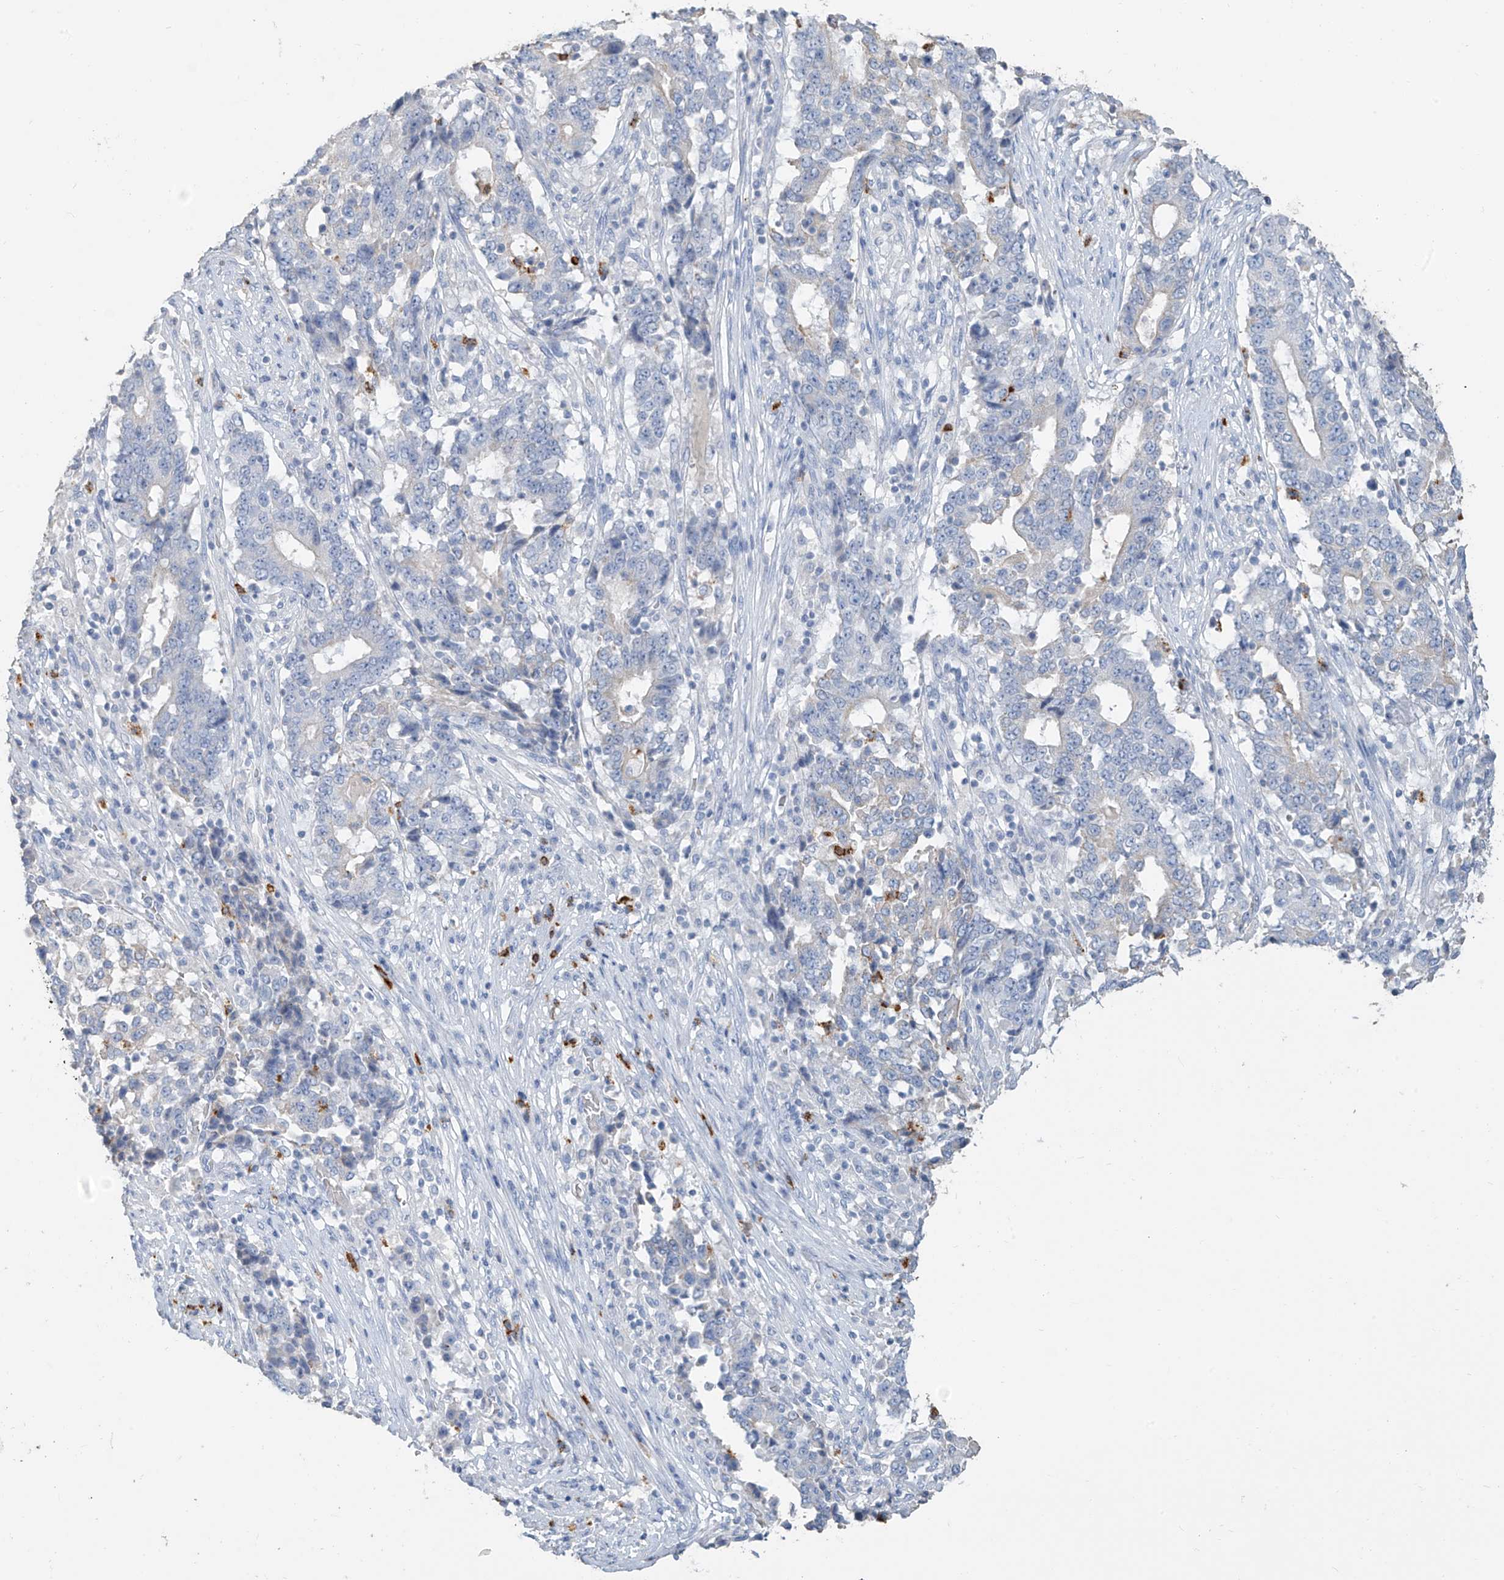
{"staining": {"intensity": "negative", "quantity": "none", "location": "none"}, "tissue": "stomach cancer", "cell_type": "Tumor cells", "image_type": "cancer", "snomed": [{"axis": "morphology", "description": "Adenocarcinoma, NOS"}, {"axis": "topography", "description": "Stomach"}], "caption": "Immunohistochemistry histopathology image of stomach cancer (adenocarcinoma) stained for a protein (brown), which demonstrates no expression in tumor cells.", "gene": "PAFAH1B3", "patient": {"sex": "male", "age": 59}}